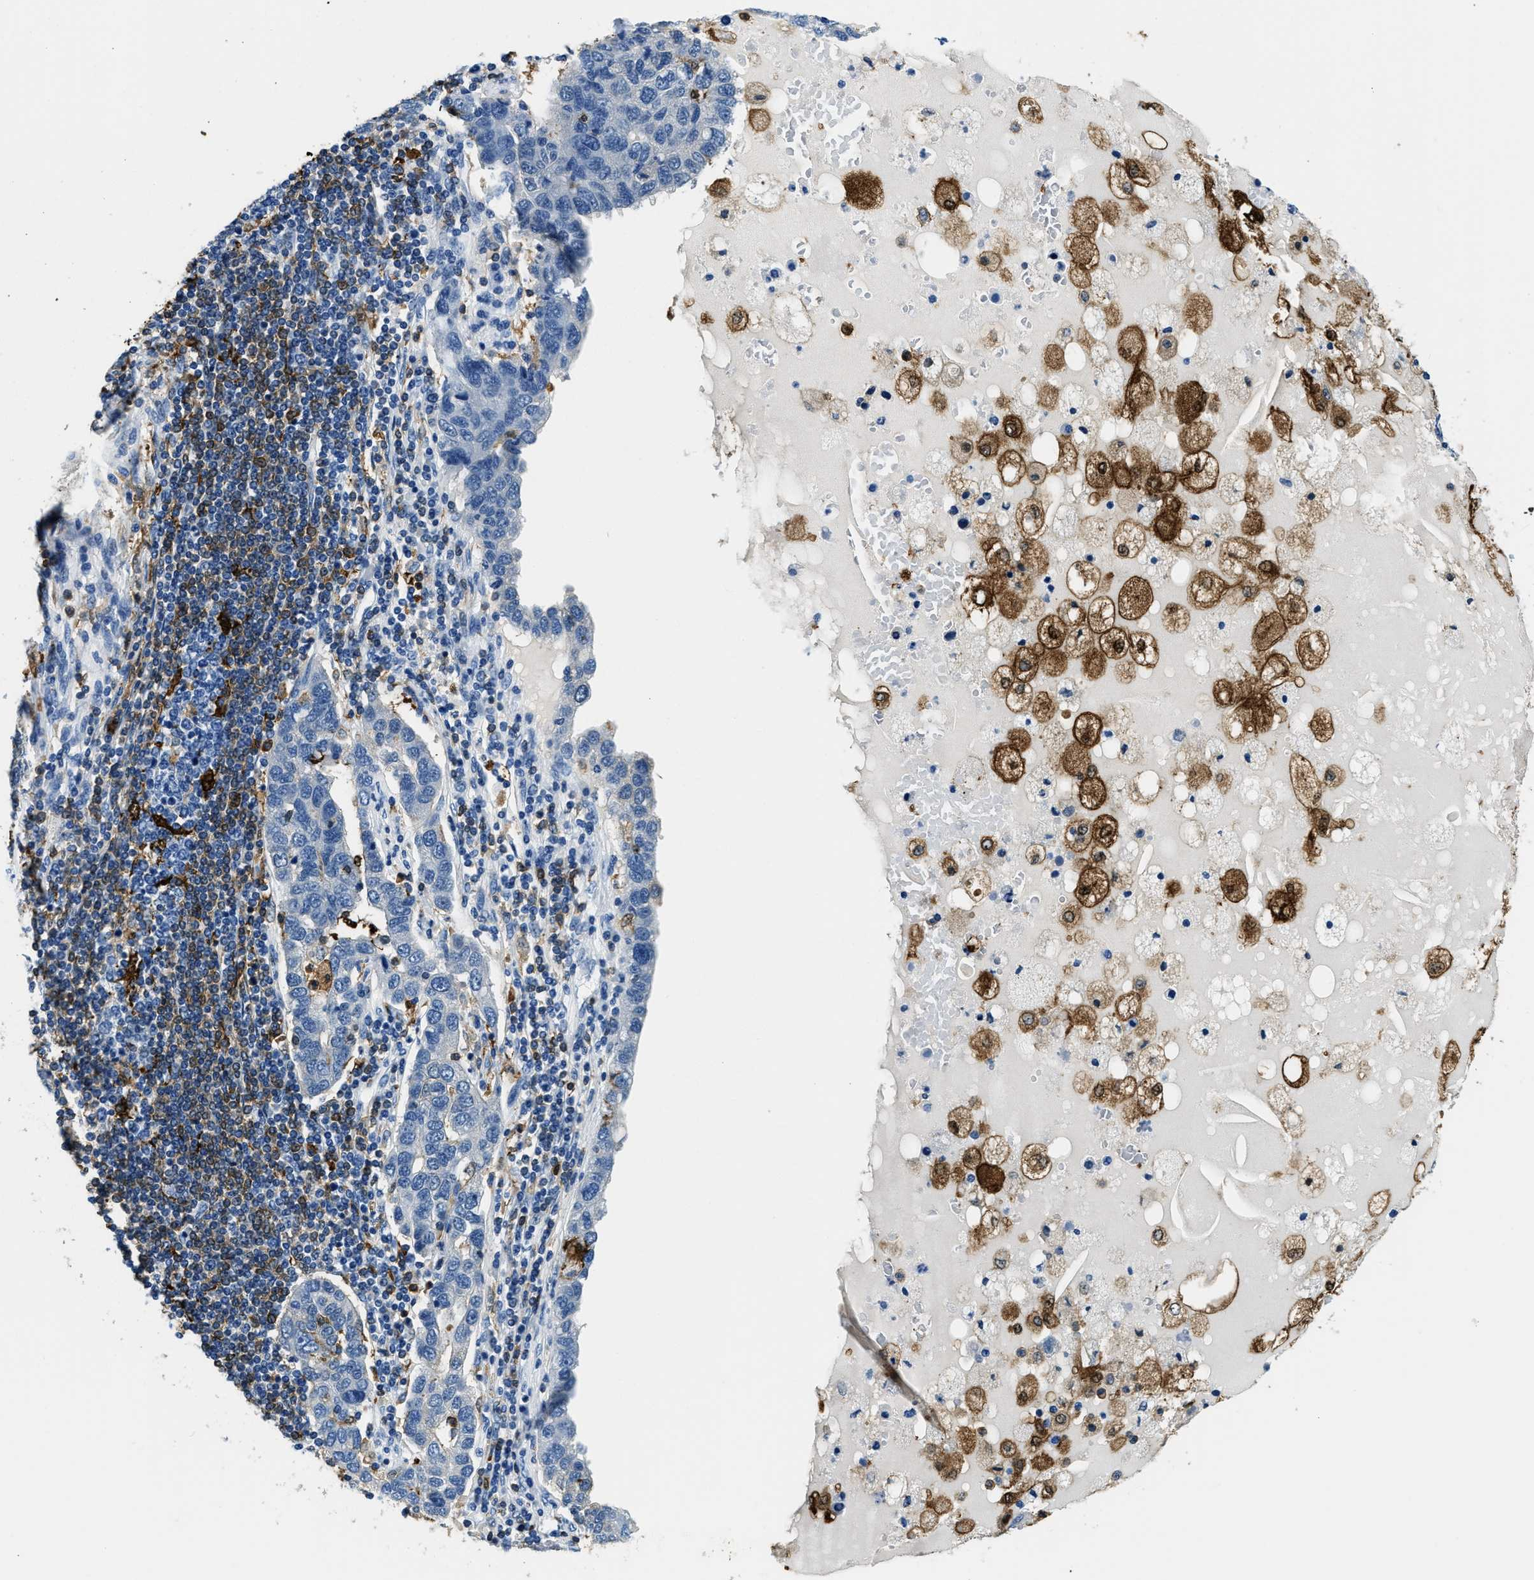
{"staining": {"intensity": "negative", "quantity": "none", "location": "none"}, "tissue": "pancreatic cancer", "cell_type": "Tumor cells", "image_type": "cancer", "snomed": [{"axis": "morphology", "description": "Adenocarcinoma, NOS"}, {"axis": "topography", "description": "Pancreas"}], "caption": "This micrograph is of pancreatic adenocarcinoma stained with immunohistochemistry to label a protein in brown with the nuclei are counter-stained blue. There is no expression in tumor cells.", "gene": "CAPG", "patient": {"sex": "female", "age": 61}}